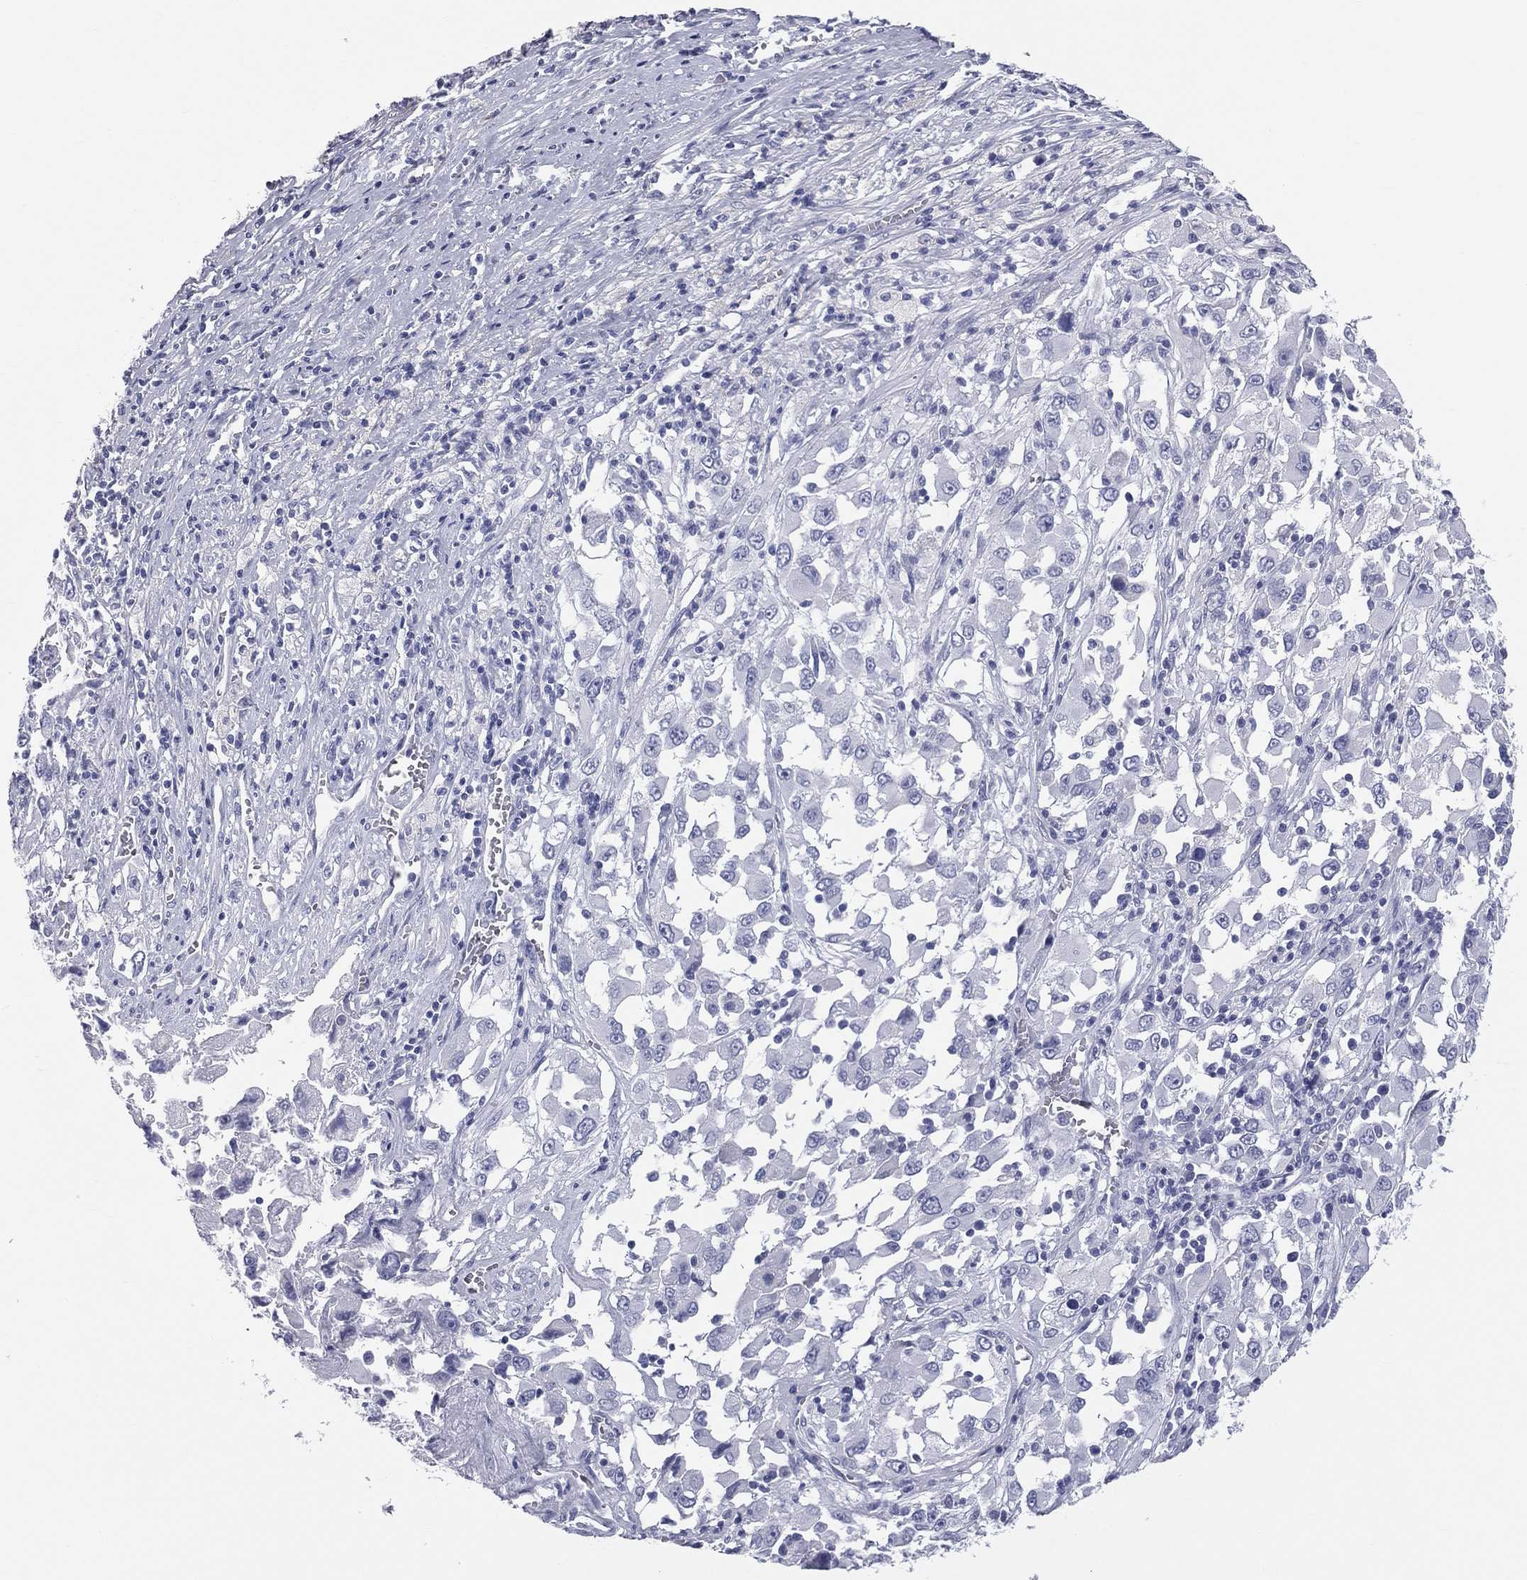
{"staining": {"intensity": "negative", "quantity": "none", "location": "none"}, "tissue": "melanoma", "cell_type": "Tumor cells", "image_type": "cancer", "snomed": [{"axis": "morphology", "description": "Malignant melanoma, Metastatic site"}, {"axis": "topography", "description": "Soft tissue"}], "caption": "High power microscopy image of an immunohistochemistry (IHC) image of melanoma, revealing no significant positivity in tumor cells.", "gene": "MLN", "patient": {"sex": "male", "age": 50}}